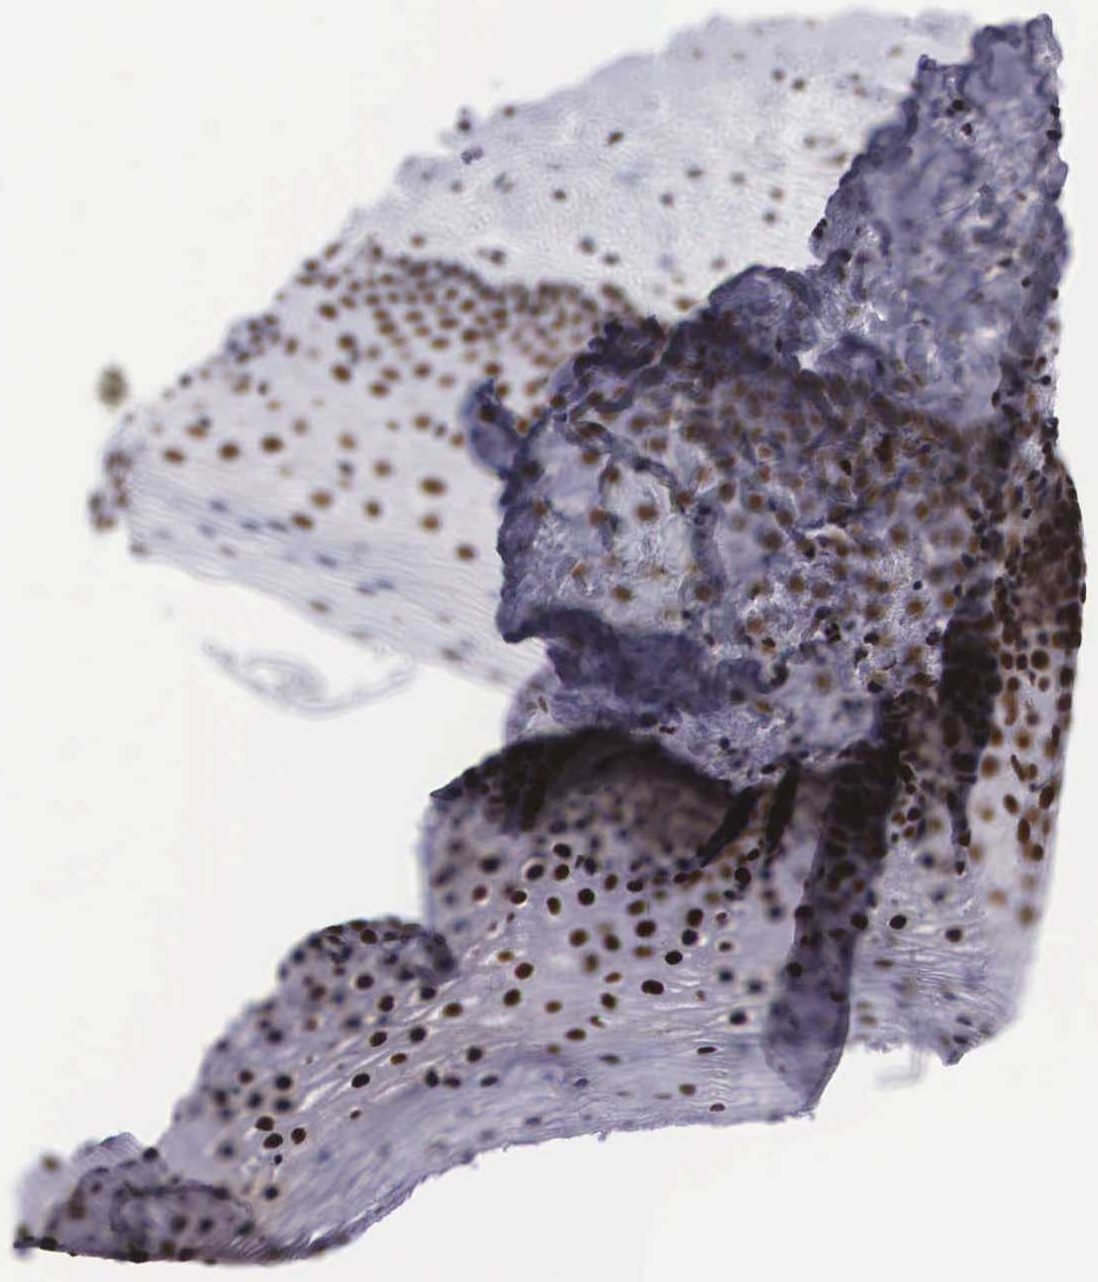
{"staining": {"intensity": "strong", "quantity": ">75%", "location": "nuclear"}, "tissue": "cervix", "cell_type": "Glandular cells", "image_type": "normal", "snomed": [{"axis": "morphology", "description": "Normal tissue, NOS"}, {"axis": "topography", "description": "Cervix"}], "caption": "This image displays immunohistochemistry staining of unremarkable human cervix, with high strong nuclear positivity in approximately >75% of glandular cells.", "gene": "SF3A1", "patient": {"sex": "female", "age": 53}}